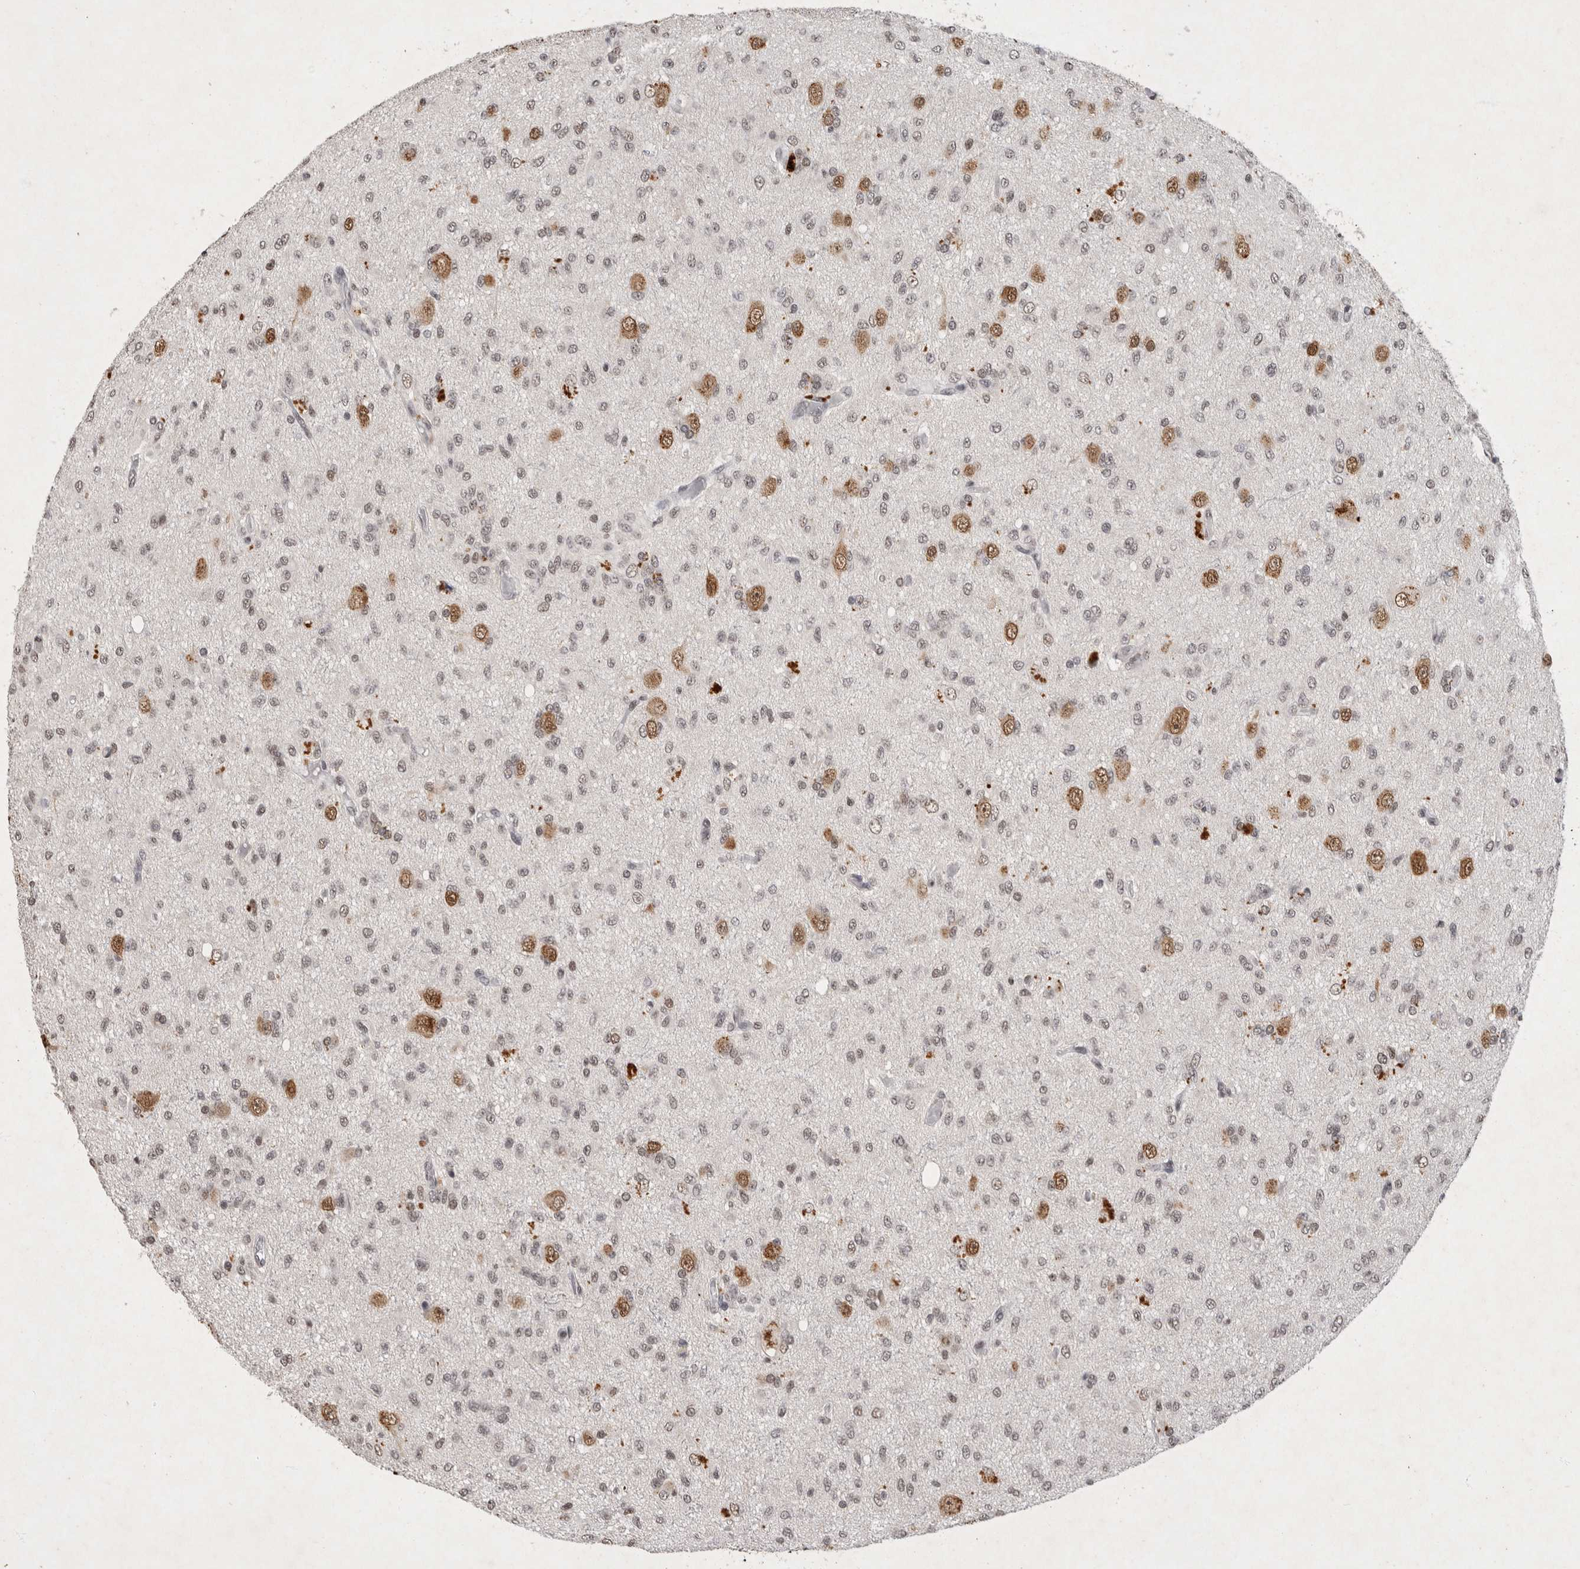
{"staining": {"intensity": "moderate", "quantity": "<25%", "location": "cytoplasmic/membranous,nuclear"}, "tissue": "glioma", "cell_type": "Tumor cells", "image_type": "cancer", "snomed": [{"axis": "morphology", "description": "Glioma, malignant, High grade"}, {"axis": "topography", "description": "Brain"}], "caption": "A histopathology image showing moderate cytoplasmic/membranous and nuclear staining in approximately <25% of tumor cells in glioma, as visualized by brown immunohistochemical staining.", "gene": "XRCC5", "patient": {"sex": "female", "age": 59}}